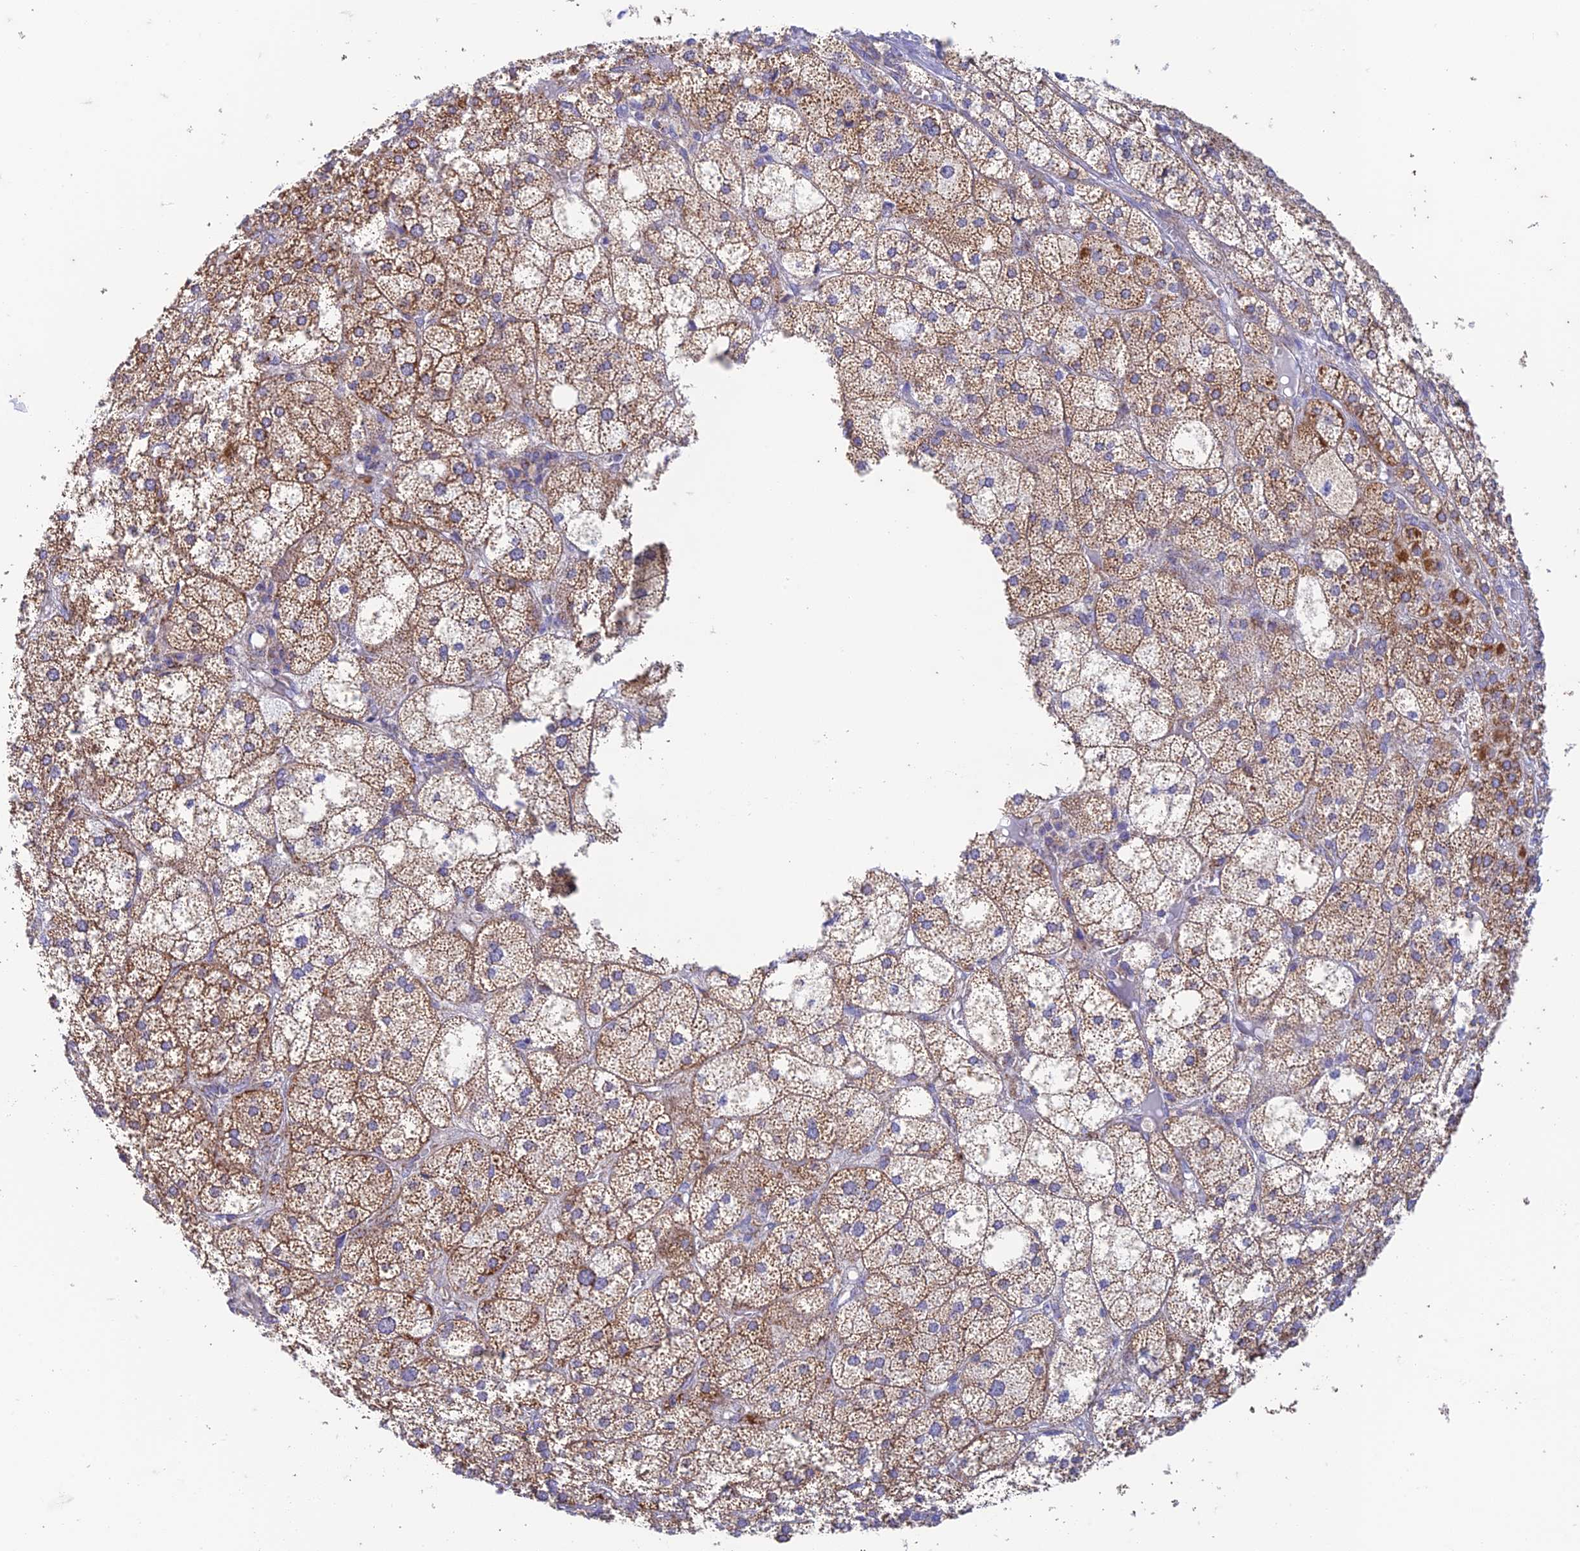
{"staining": {"intensity": "moderate", "quantity": ">75%", "location": "cytoplasmic/membranous"}, "tissue": "adrenal gland", "cell_type": "Glandular cells", "image_type": "normal", "snomed": [{"axis": "morphology", "description": "Normal tissue, NOS"}, {"axis": "topography", "description": "Adrenal gland"}], "caption": "Adrenal gland stained for a protein (brown) displays moderate cytoplasmic/membranous positive expression in approximately >75% of glandular cells.", "gene": "ZNF181", "patient": {"sex": "female", "age": 61}}